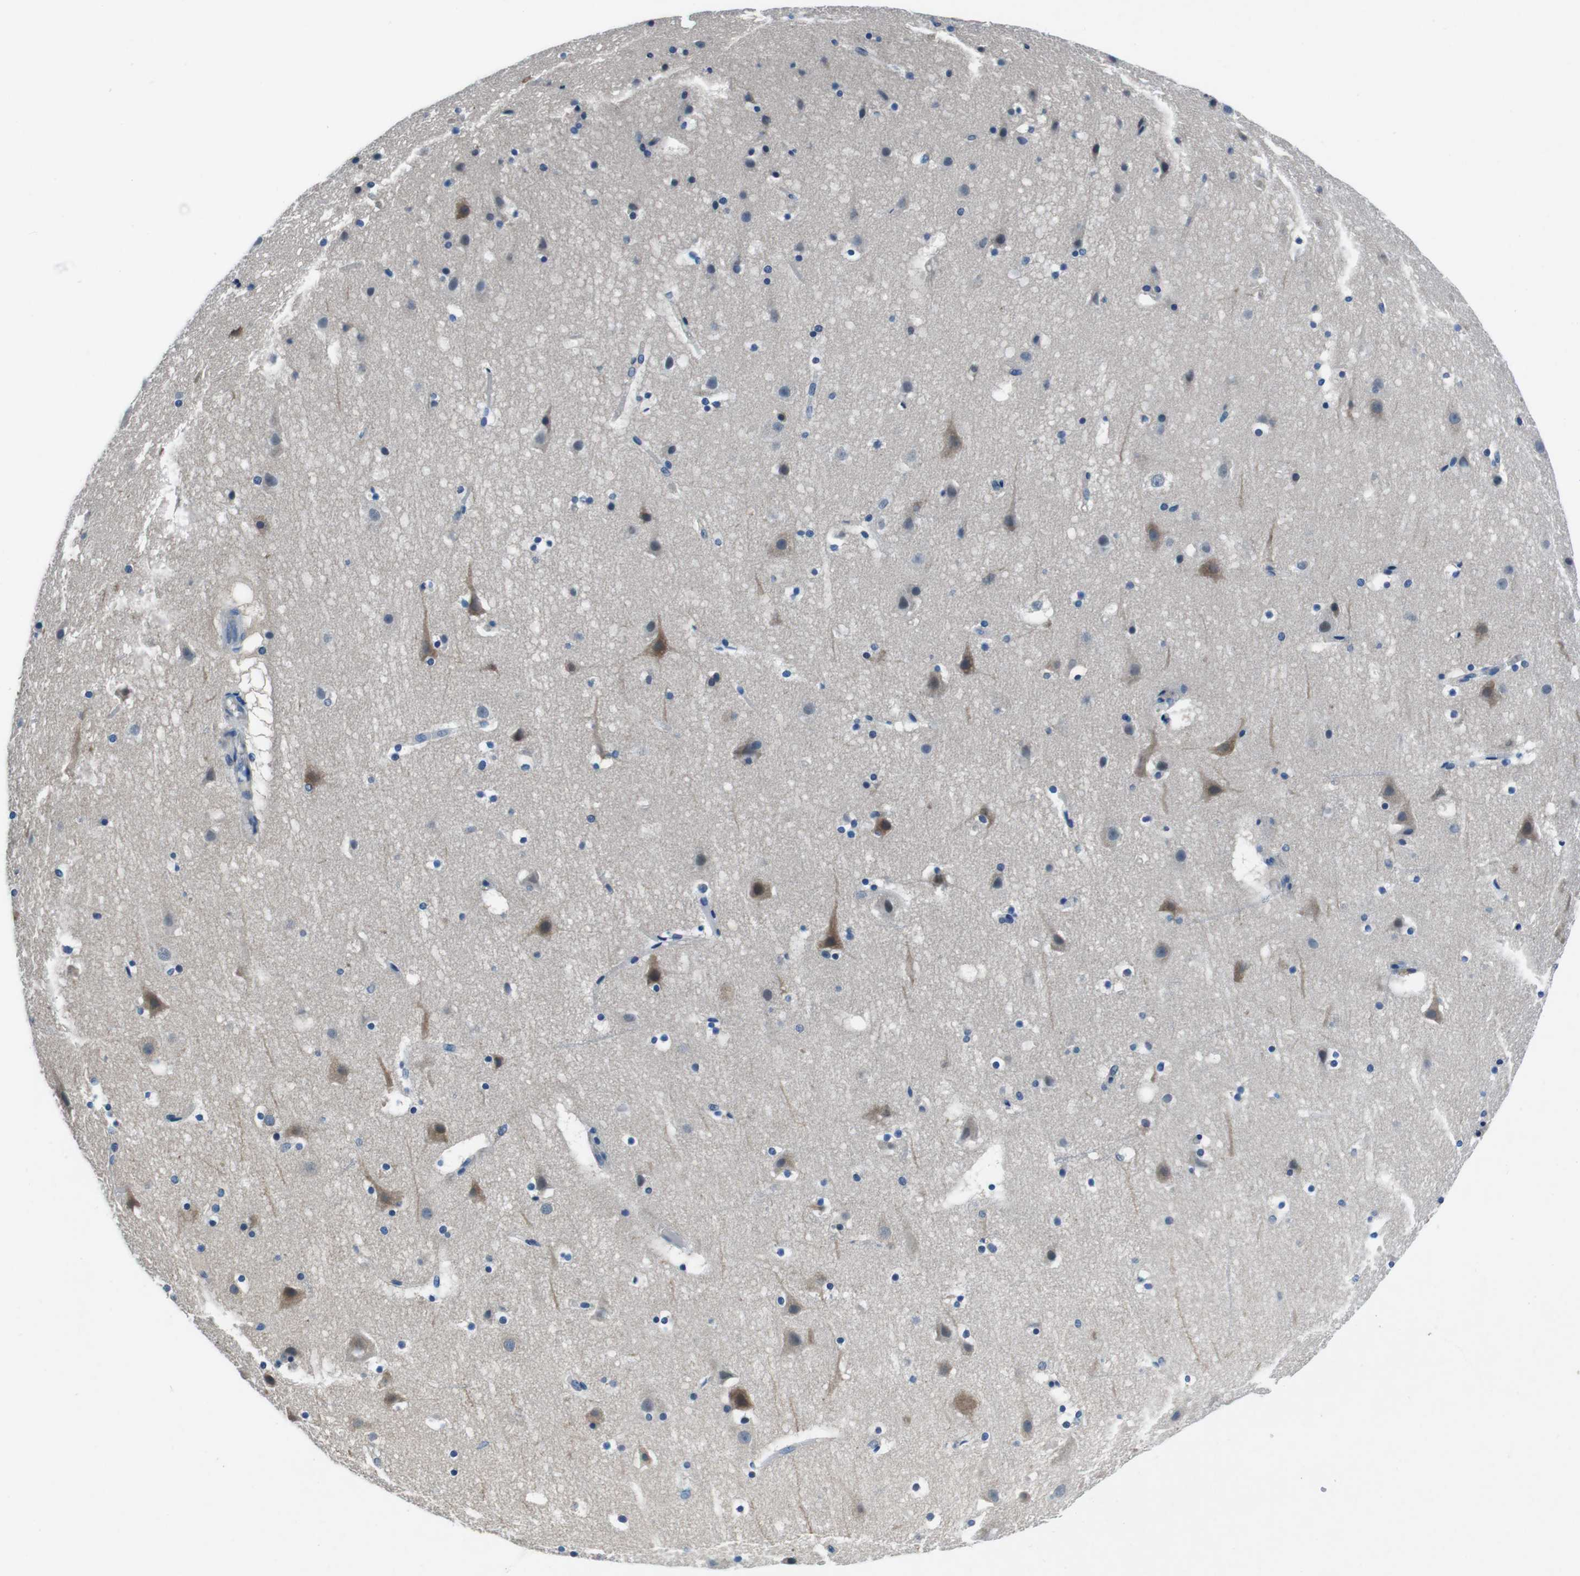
{"staining": {"intensity": "negative", "quantity": "none", "location": "none"}, "tissue": "cerebral cortex", "cell_type": "Endothelial cells", "image_type": "normal", "snomed": [{"axis": "morphology", "description": "Normal tissue, NOS"}, {"axis": "topography", "description": "Cerebral cortex"}], "caption": "This is a micrograph of immunohistochemistry staining of normal cerebral cortex, which shows no positivity in endothelial cells.", "gene": "CASQ1", "patient": {"sex": "male", "age": 45}}